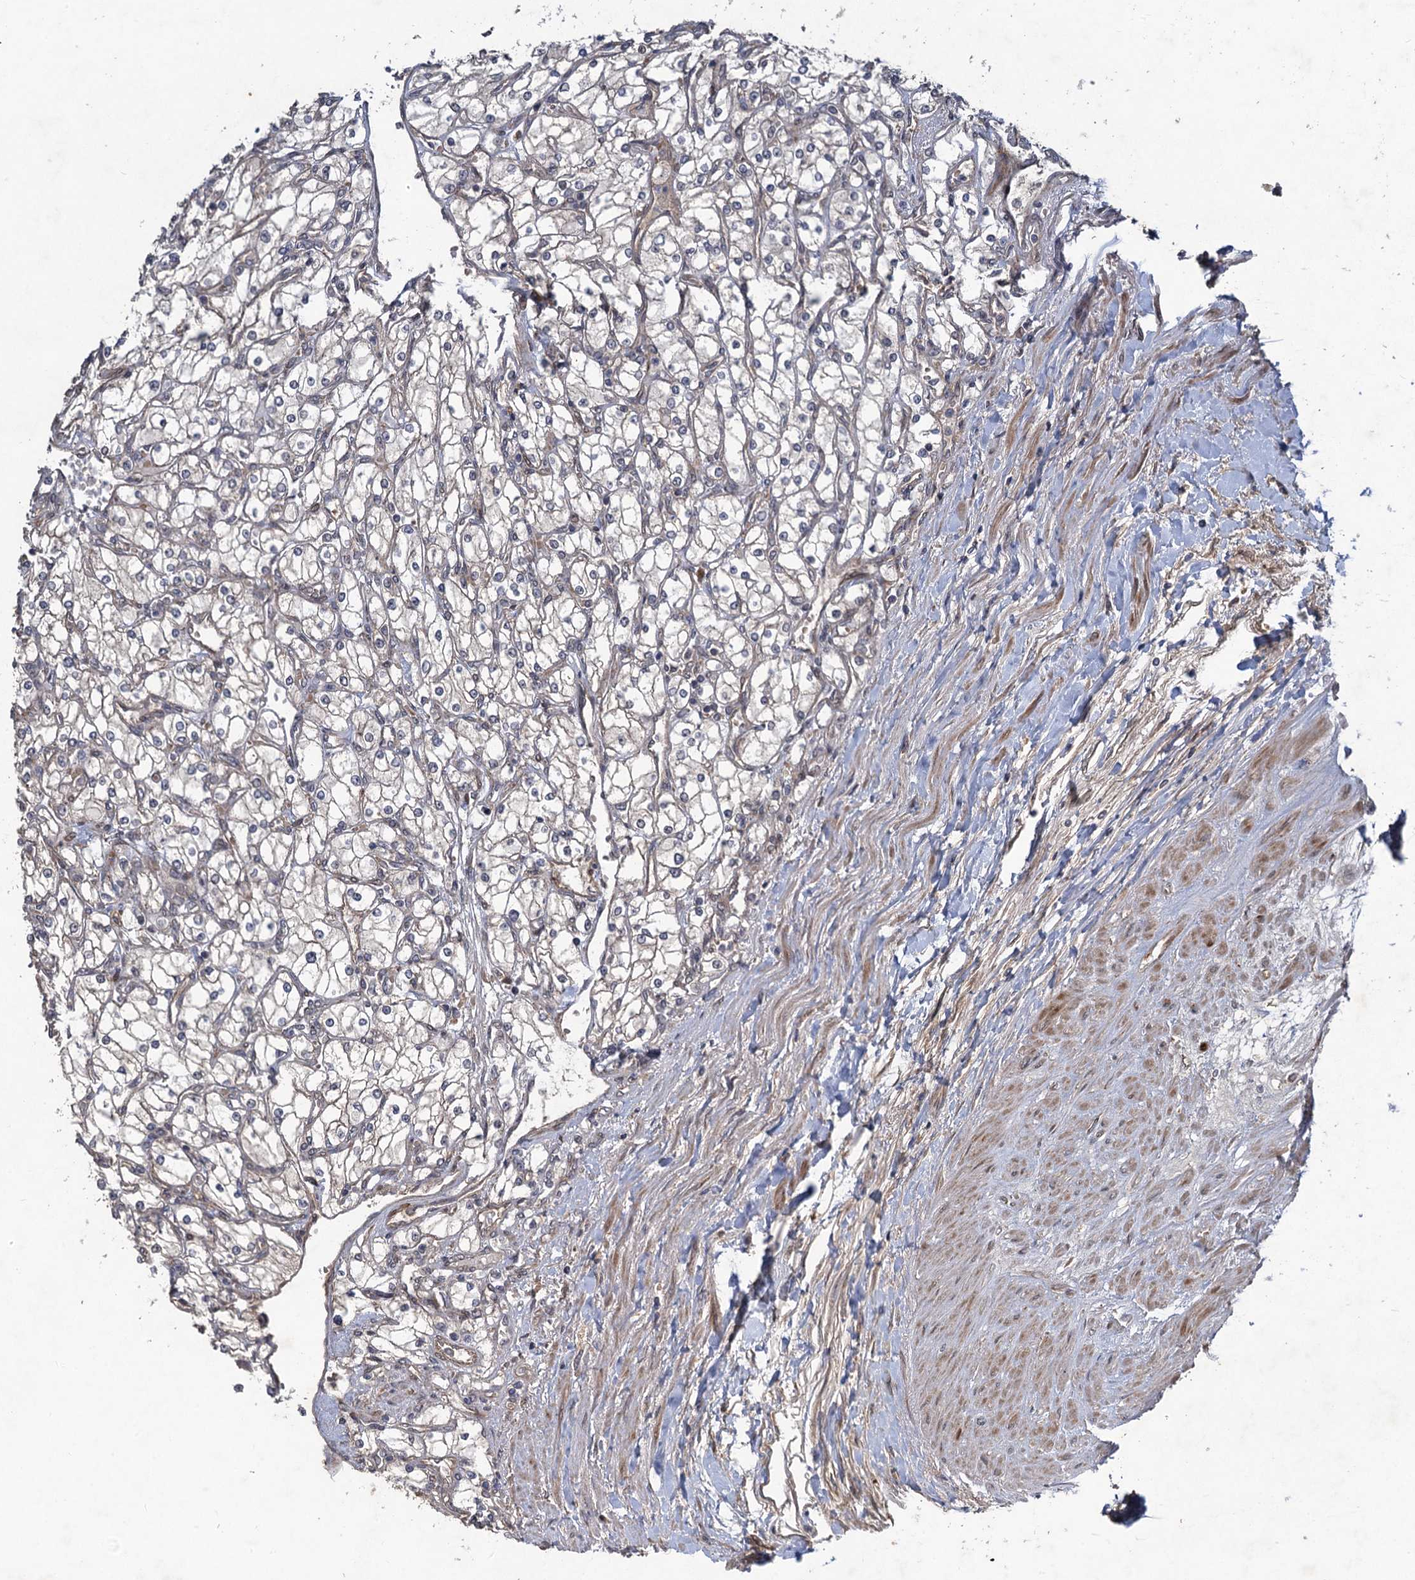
{"staining": {"intensity": "negative", "quantity": "none", "location": "none"}, "tissue": "renal cancer", "cell_type": "Tumor cells", "image_type": "cancer", "snomed": [{"axis": "morphology", "description": "Adenocarcinoma, NOS"}, {"axis": "topography", "description": "Kidney"}], "caption": "Tumor cells show no significant protein positivity in adenocarcinoma (renal).", "gene": "NUDT22", "patient": {"sex": "male", "age": 80}}